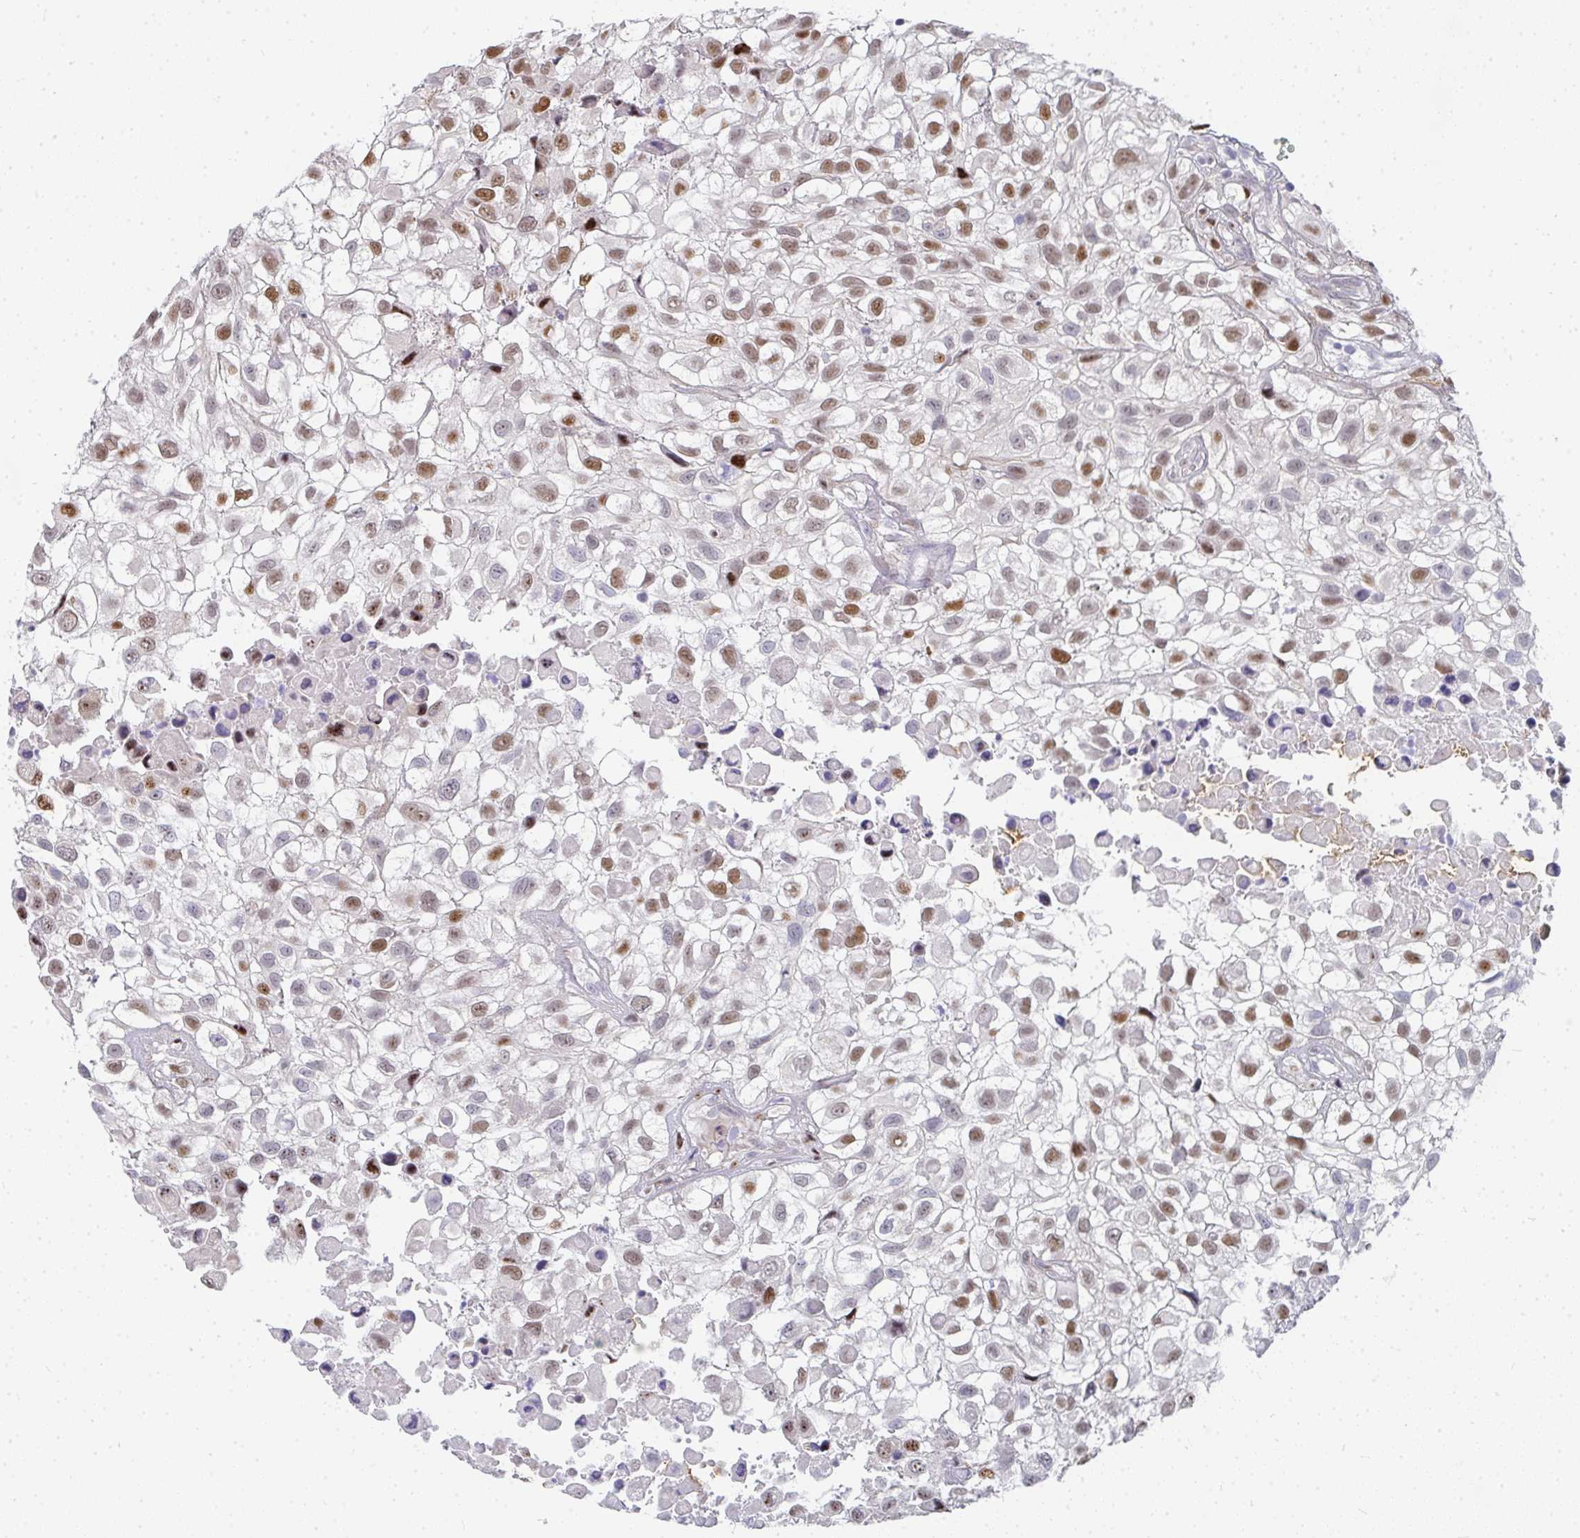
{"staining": {"intensity": "moderate", "quantity": ">75%", "location": "nuclear"}, "tissue": "urothelial cancer", "cell_type": "Tumor cells", "image_type": "cancer", "snomed": [{"axis": "morphology", "description": "Urothelial carcinoma, High grade"}, {"axis": "topography", "description": "Urinary bladder"}], "caption": "Immunohistochemical staining of high-grade urothelial carcinoma shows medium levels of moderate nuclear protein expression in about >75% of tumor cells.", "gene": "ZIC3", "patient": {"sex": "male", "age": 56}}